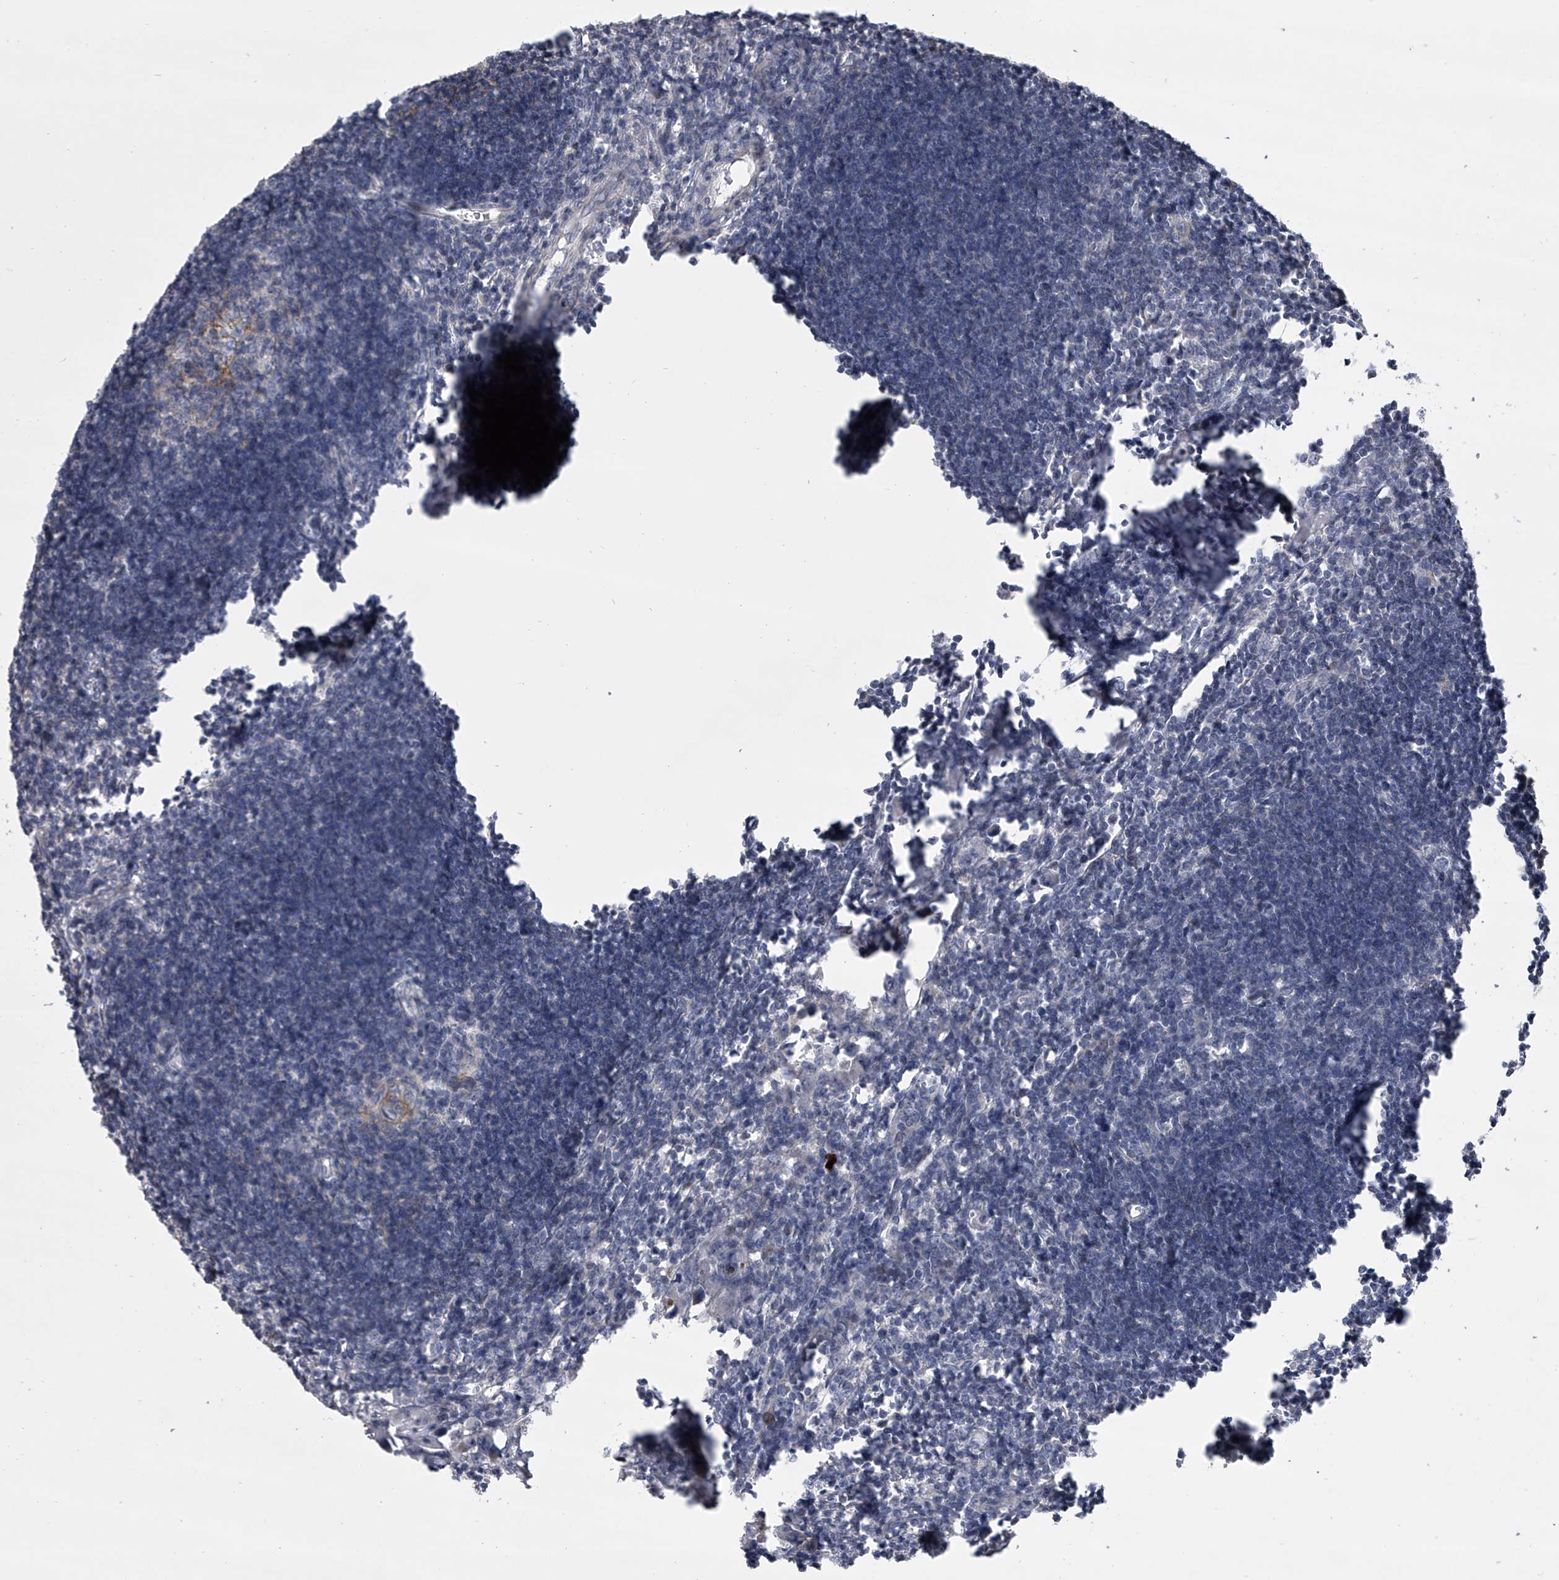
{"staining": {"intensity": "negative", "quantity": "none", "location": "none"}, "tissue": "lymph node", "cell_type": "Germinal center cells", "image_type": "normal", "snomed": [{"axis": "morphology", "description": "Normal tissue, NOS"}, {"axis": "morphology", "description": "Malignant melanoma, Metastatic site"}, {"axis": "topography", "description": "Lymph node"}], "caption": "Unremarkable lymph node was stained to show a protein in brown. There is no significant staining in germinal center cells.", "gene": "HEATR6", "patient": {"sex": "male", "age": 41}}